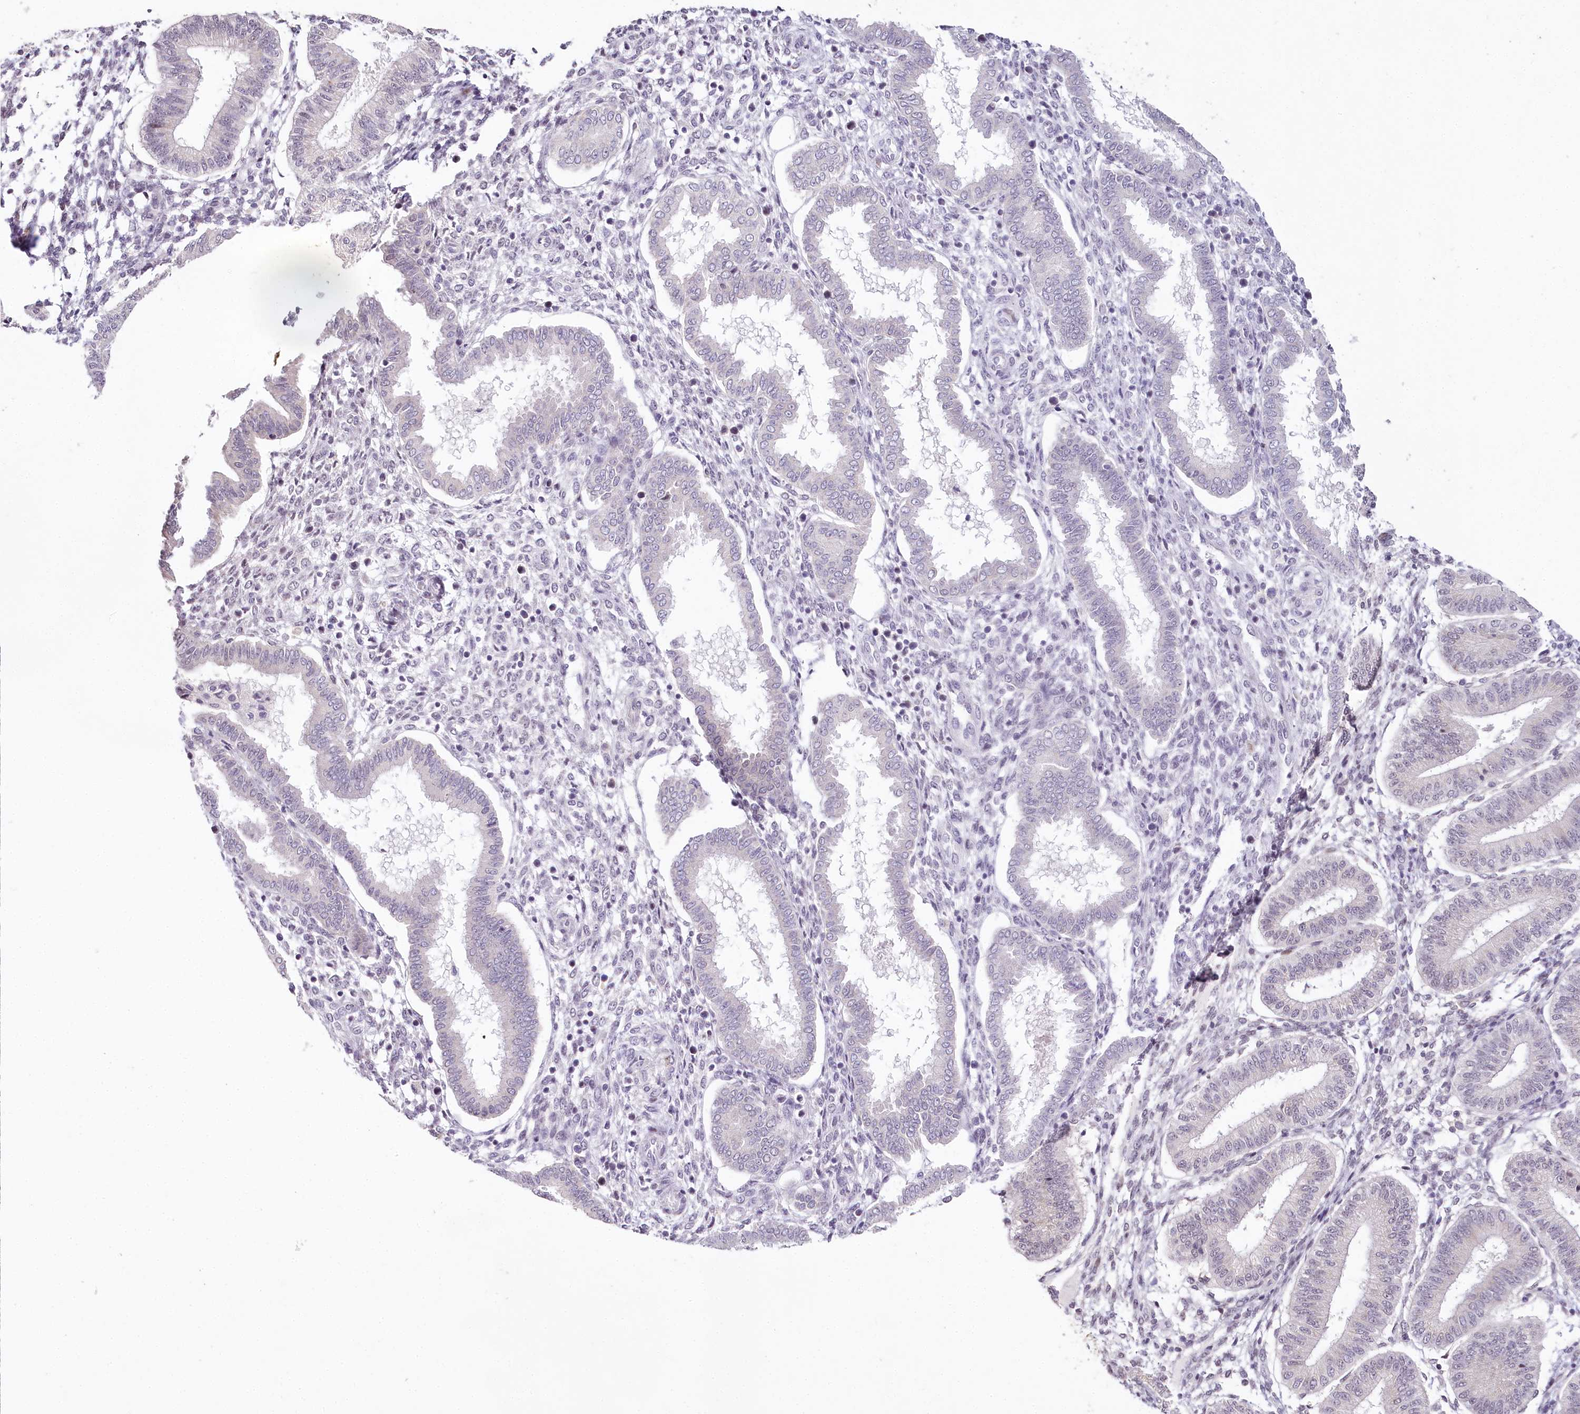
{"staining": {"intensity": "negative", "quantity": "none", "location": "none"}, "tissue": "endometrium", "cell_type": "Cells in endometrial stroma", "image_type": "normal", "snomed": [{"axis": "morphology", "description": "Normal tissue, NOS"}, {"axis": "topography", "description": "Endometrium"}], "caption": "A photomicrograph of human endometrium is negative for staining in cells in endometrial stroma. (DAB (3,3'-diaminobenzidine) immunohistochemistry (IHC) visualized using brightfield microscopy, high magnification).", "gene": "HPD", "patient": {"sex": "female", "age": 24}}